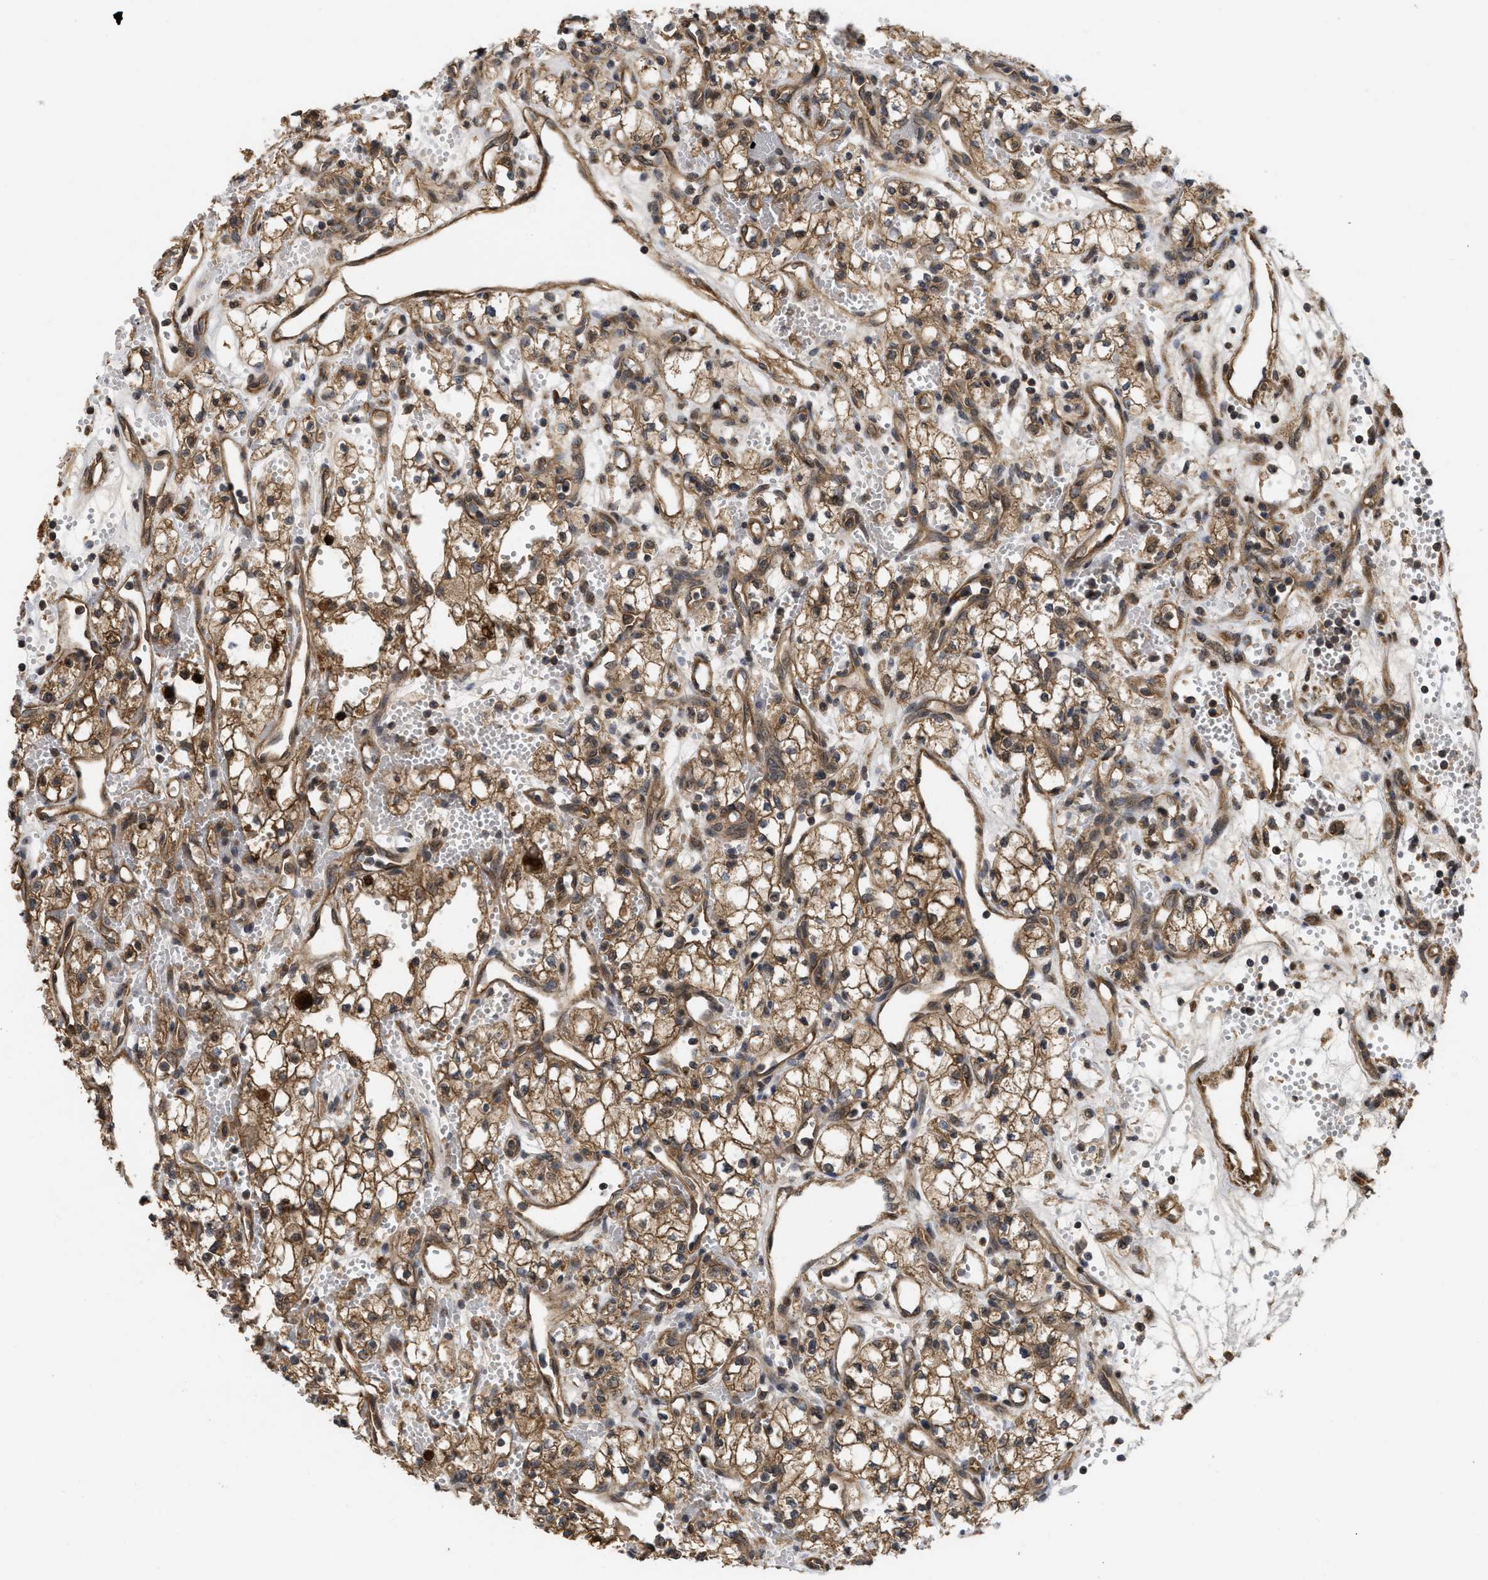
{"staining": {"intensity": "moderate", "quantity": ">75%", "location": "cytoplasmic/membranous"}, "tissue": "renal cancer", "cell_type": "Tumor cells", "image_type": "cancer", "snomed": [{"axis": "morphology", "description": "Adenocarcinoma, NOS"}, {"axis": "topography", "description": "Kidney"}], "caption": "Protein staining by immunohistochemistry demonstrates moderate cytoplasmic/membranous staining in about >75% of tumor cells in renal cancer. Using DAB (3,3'-diaminobenzidine) (brown) and hematoxylin (blue) stains, captured at high magnification using brightfield microscopy.", "gene": "FZD6", "patient": {"sex": "male", "age": 59}}